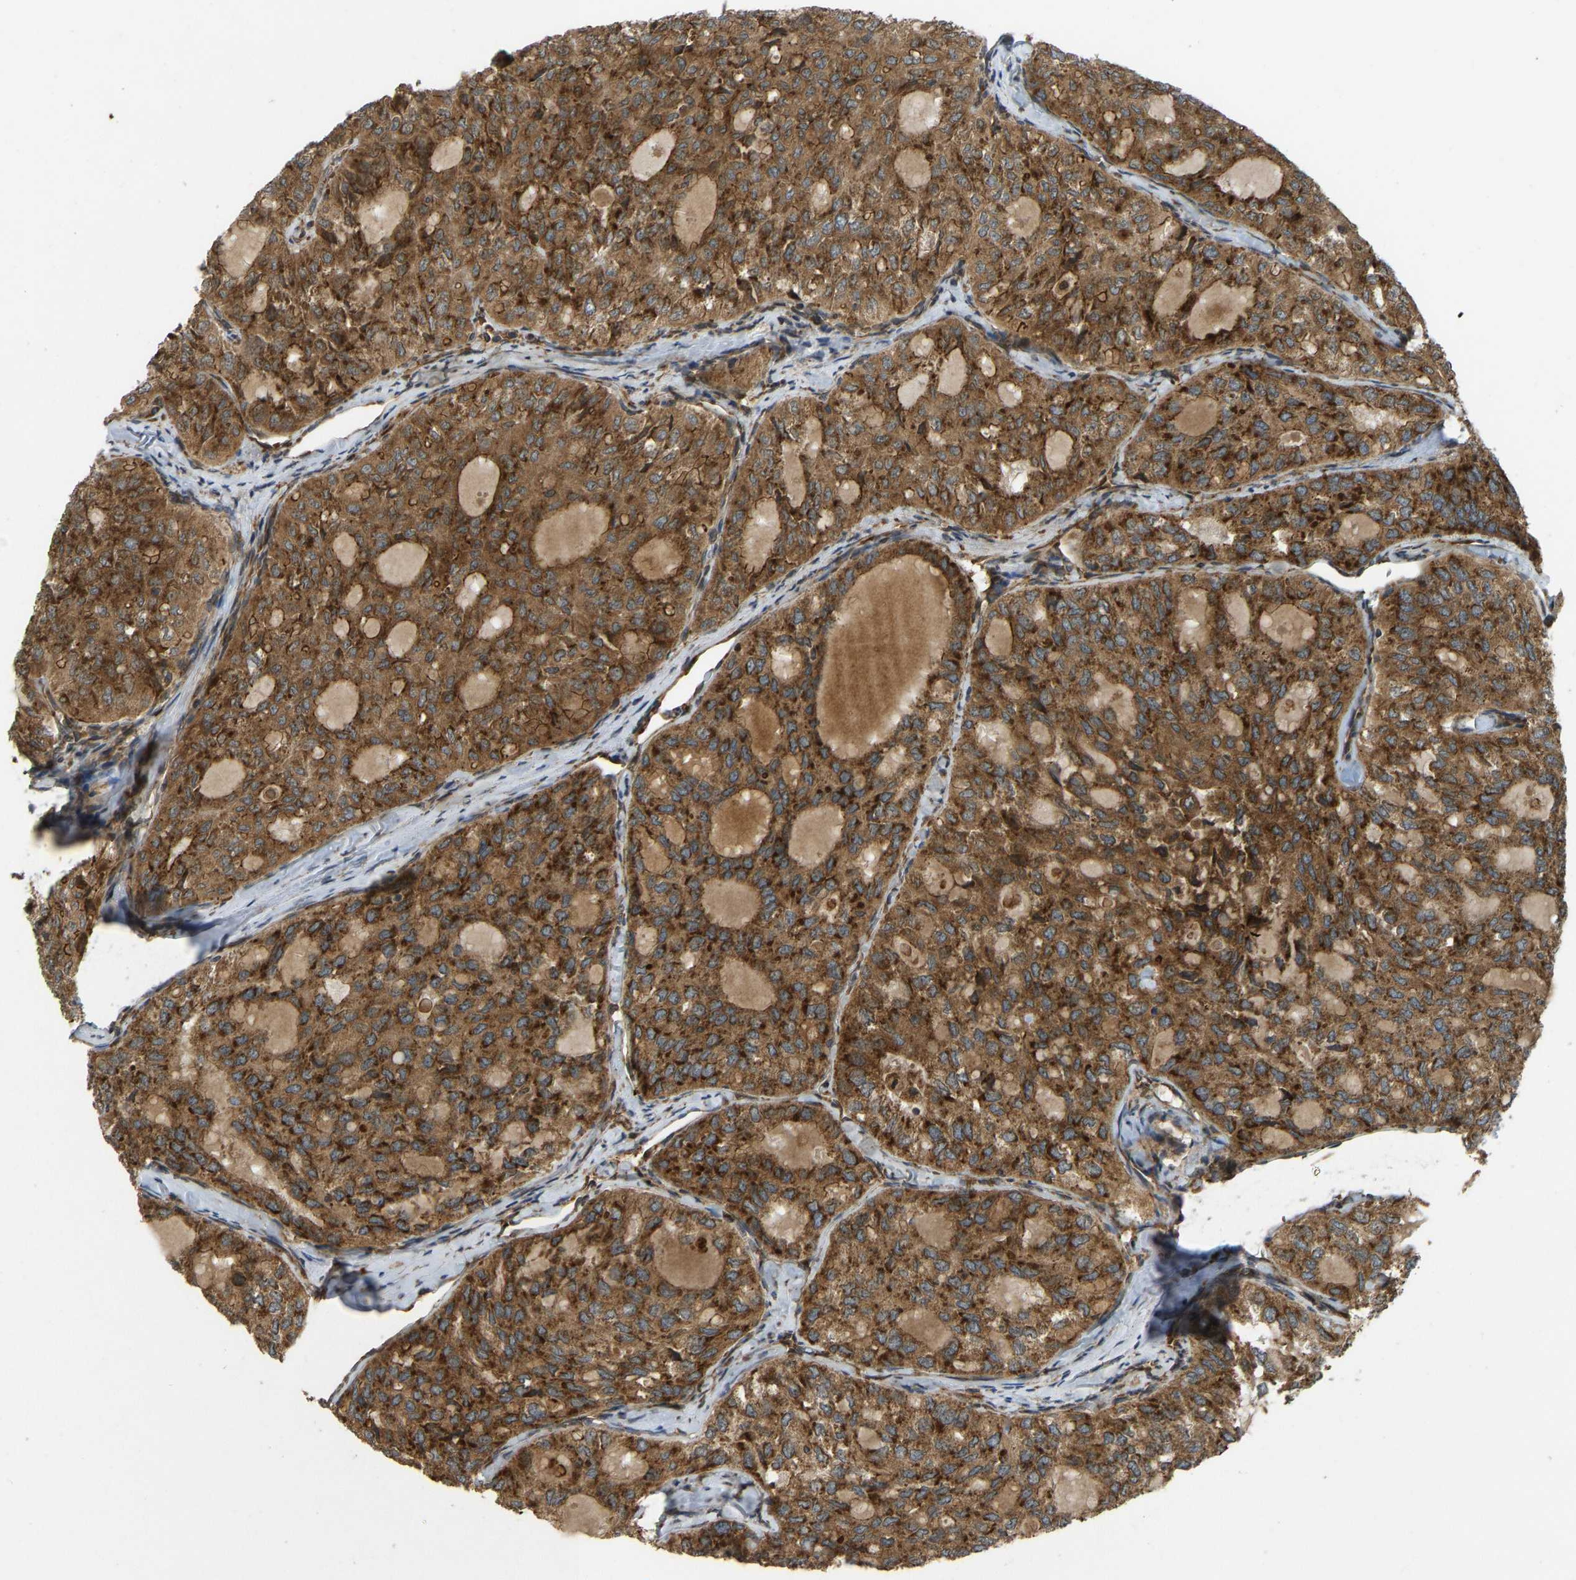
{"staining": {"intensity": "strong", "quantity": ">75%", "location": "cytoplasmic/membranous"}, "tissue": "thyroid cancer", "cell_type": "Tumor cells", "image_type": "cancer", "snomed": [{"axis": "morphology", "description": "Follicular adenoma carcinoma, NOS"}, {"axis": "topography", "description": "Thyroid gland"}], "caption": "Strong cytoplasmic/membranous expression for a protein is seen in approximately >75% of tumor cells of thyroid cancer (follicular adenoma carcinoma) using IHC.", "gene": "RPN2", "patient": {"sex": "male", "age": 75}}